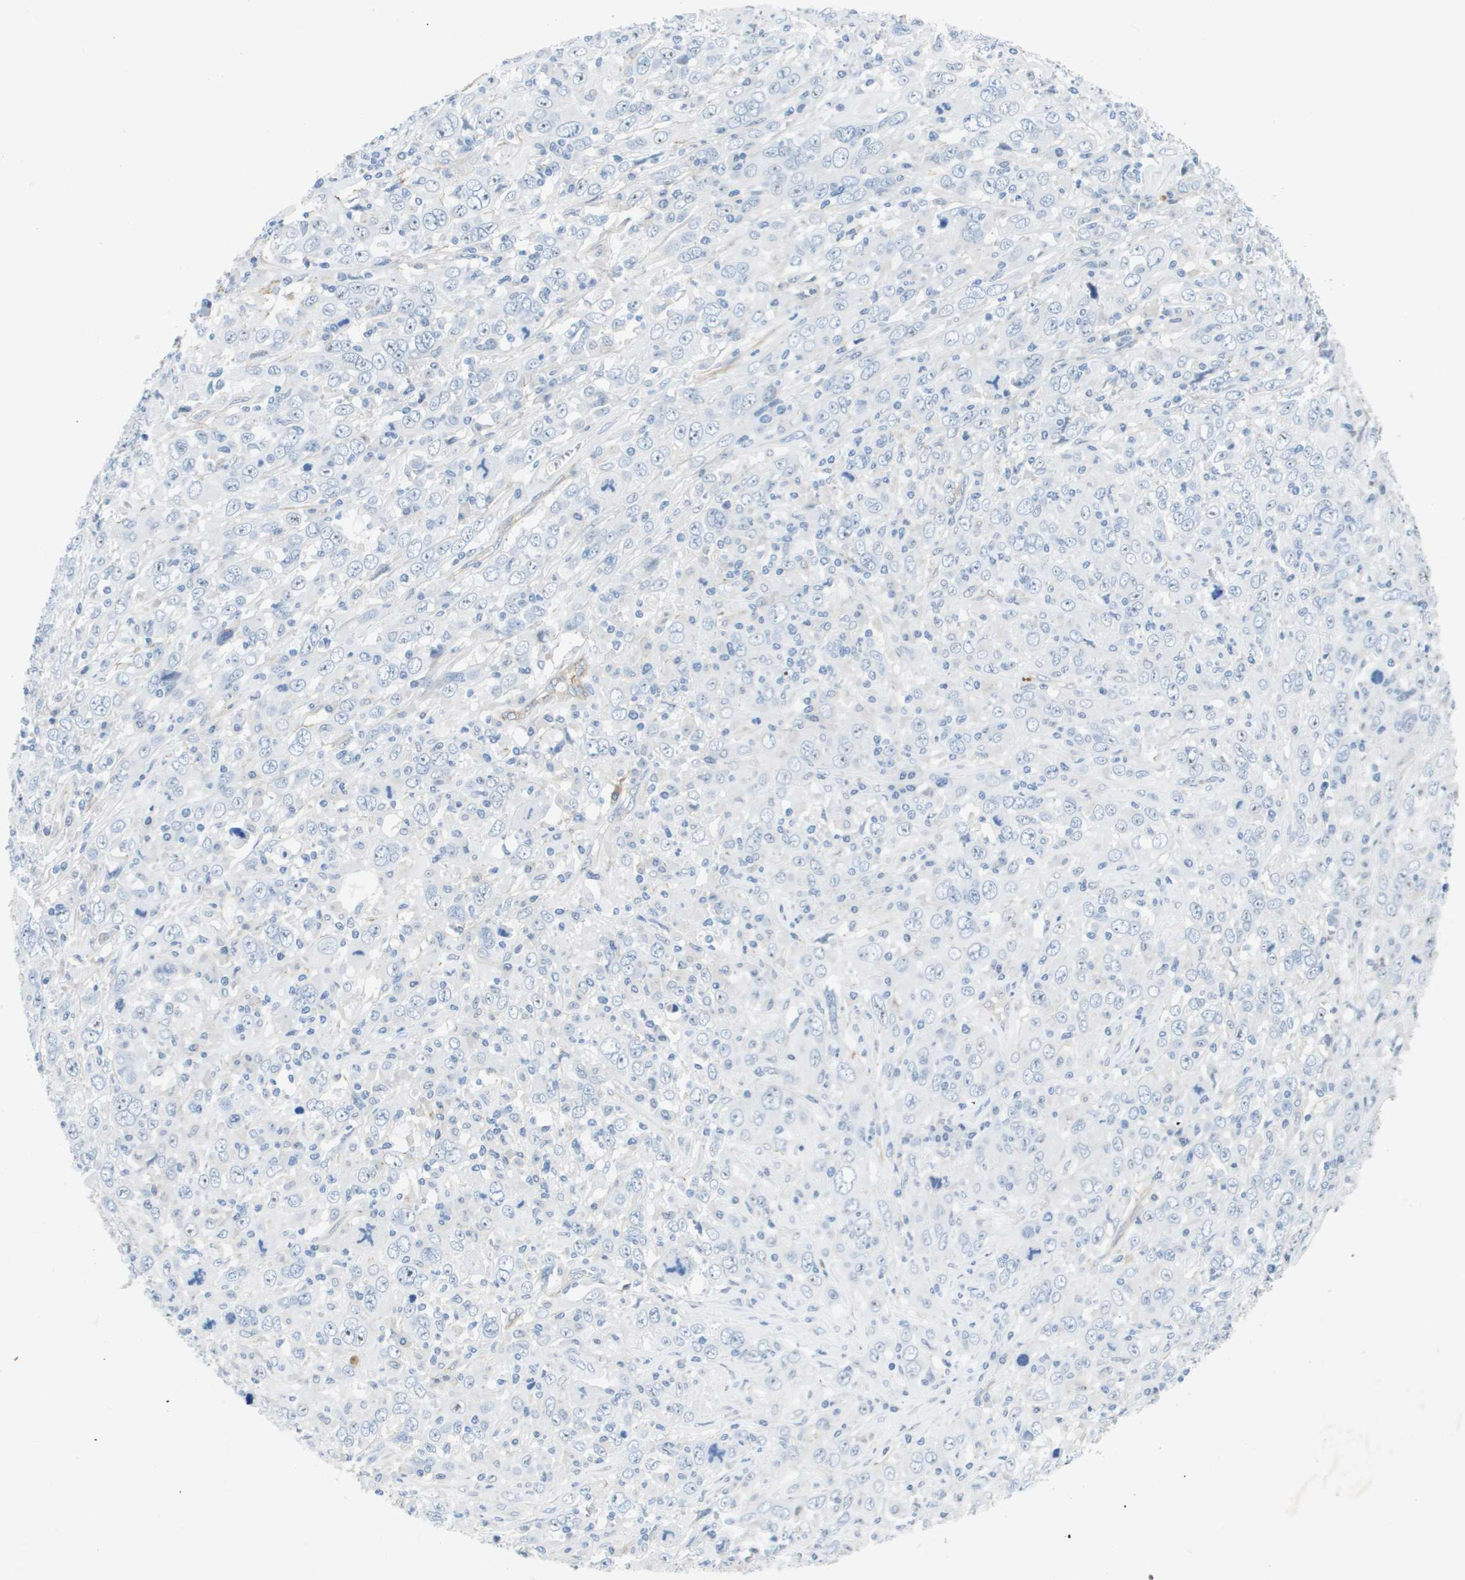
{"staining": {"intensity": "negative", "quantity": "none", "location": "none"}, "tissue": "cervical cancer", "cell_type": "Tumor cells", "image_type": "cancer", "snomed": [{"axis": "morphology", "description": "Squamous cell carcinoma, NOS"}, {"axis": "topography", "description": "Cervix"}], "caption": "A photomicrograph of human squamous cell carcinoma (cervical) is negative for staining in tumor cells.", "gene": "ITGA6", "patient": {"sex": "female", "age": 46}}